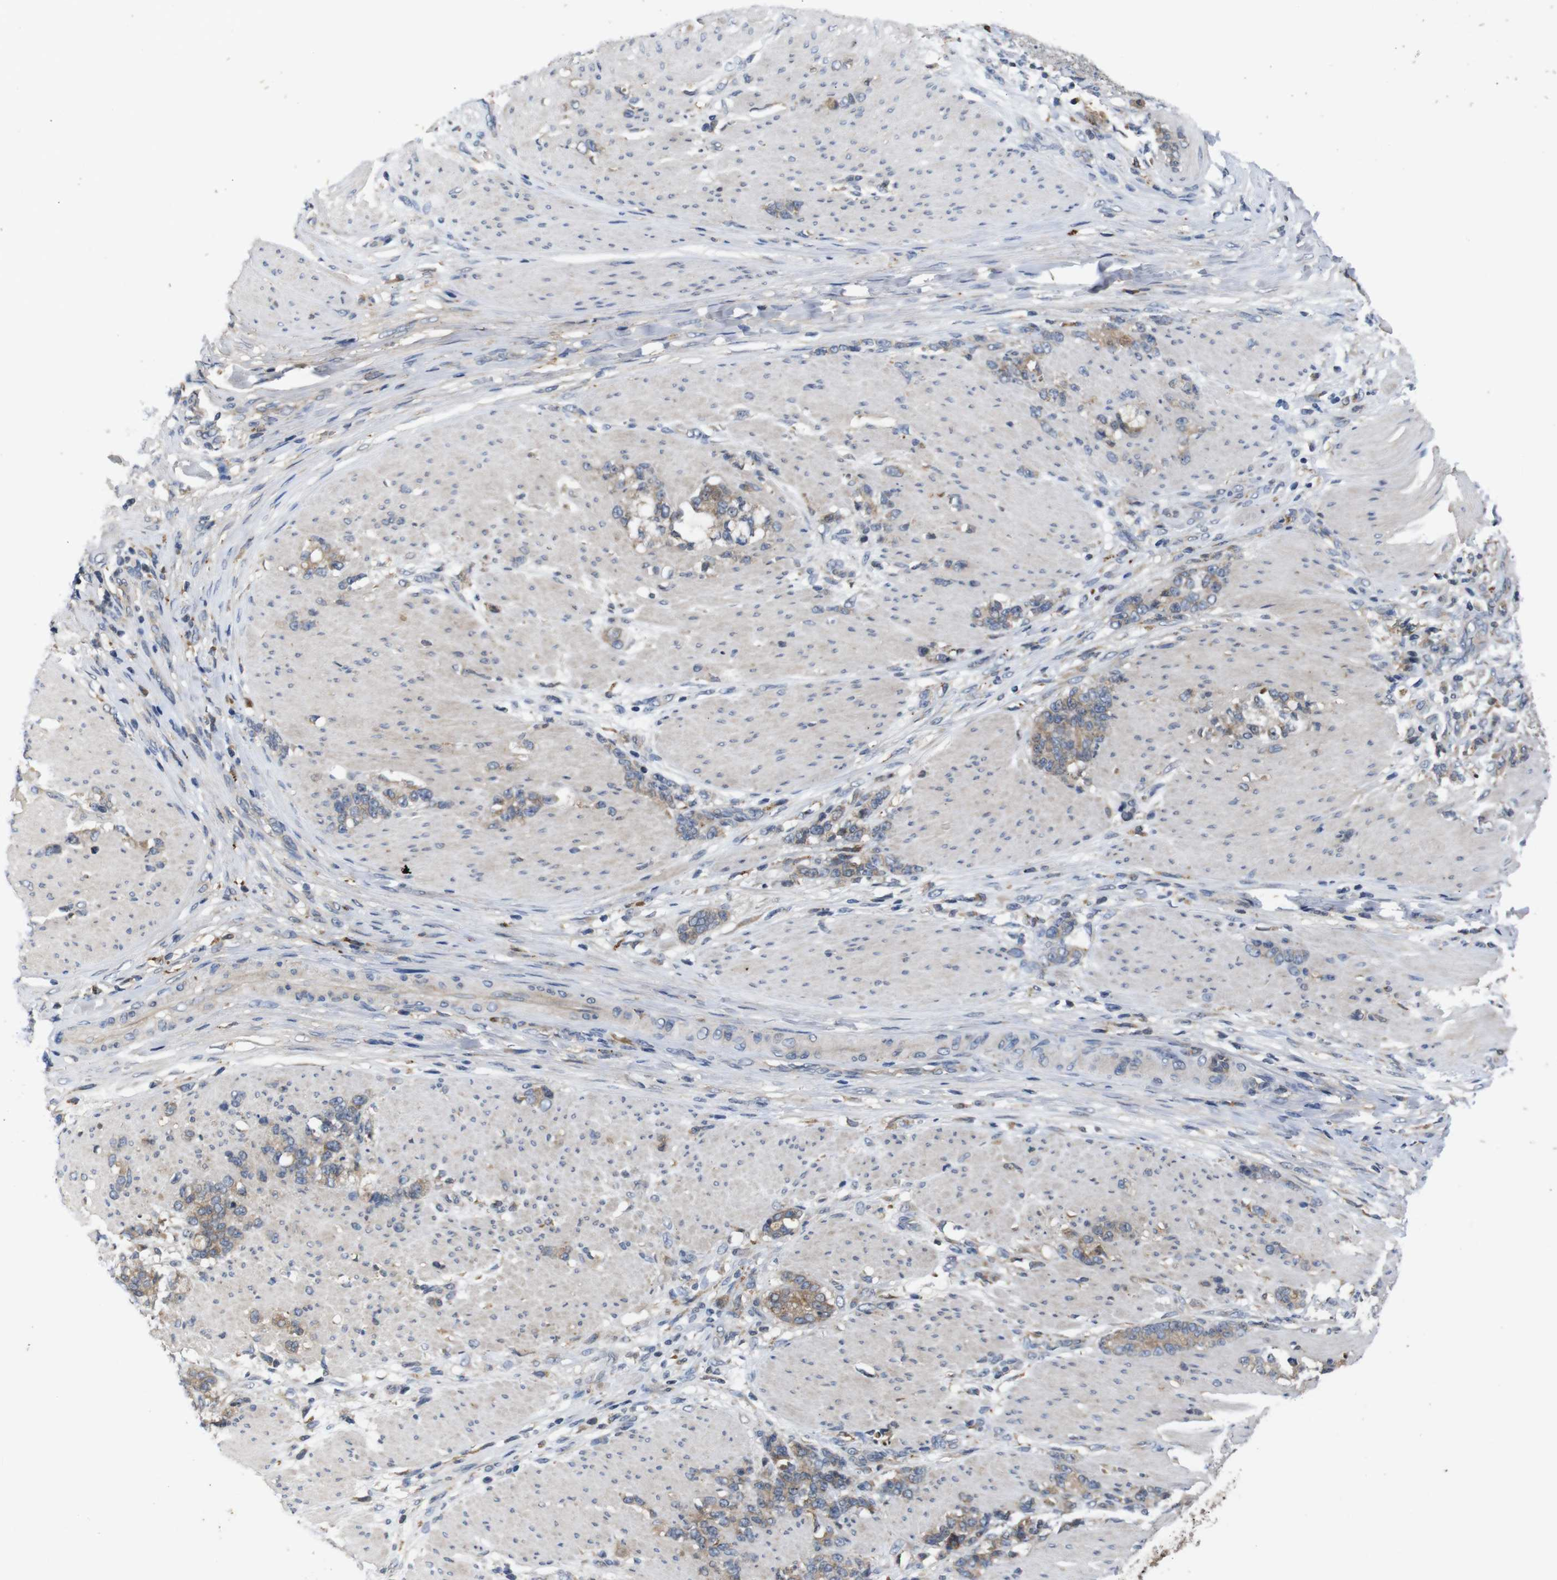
{"staining": {"intensity": "weak", "quantity": ">75%", "location": "cytoplasmic/membranous"}, "tissue": "stomach cancer", "cell_type": "Tumor cells", "image_type": "cancer", "snomed": [{"axis": "morphology", "description": "Adenocarcinoma, NOS"}, {"axis": "topography", "description": "Stomach, lower"}], "caption": "Immunohistochemistry (IHC) micrograph of stomach adenocarcinoma stained for a protein (brown), which demonstrates low levels of weak cytoplasmic/membranous staining in approximately >75% of tumor cells.", "gene": "PTPN1", "patient": {"sex": "male", "age": 88}}